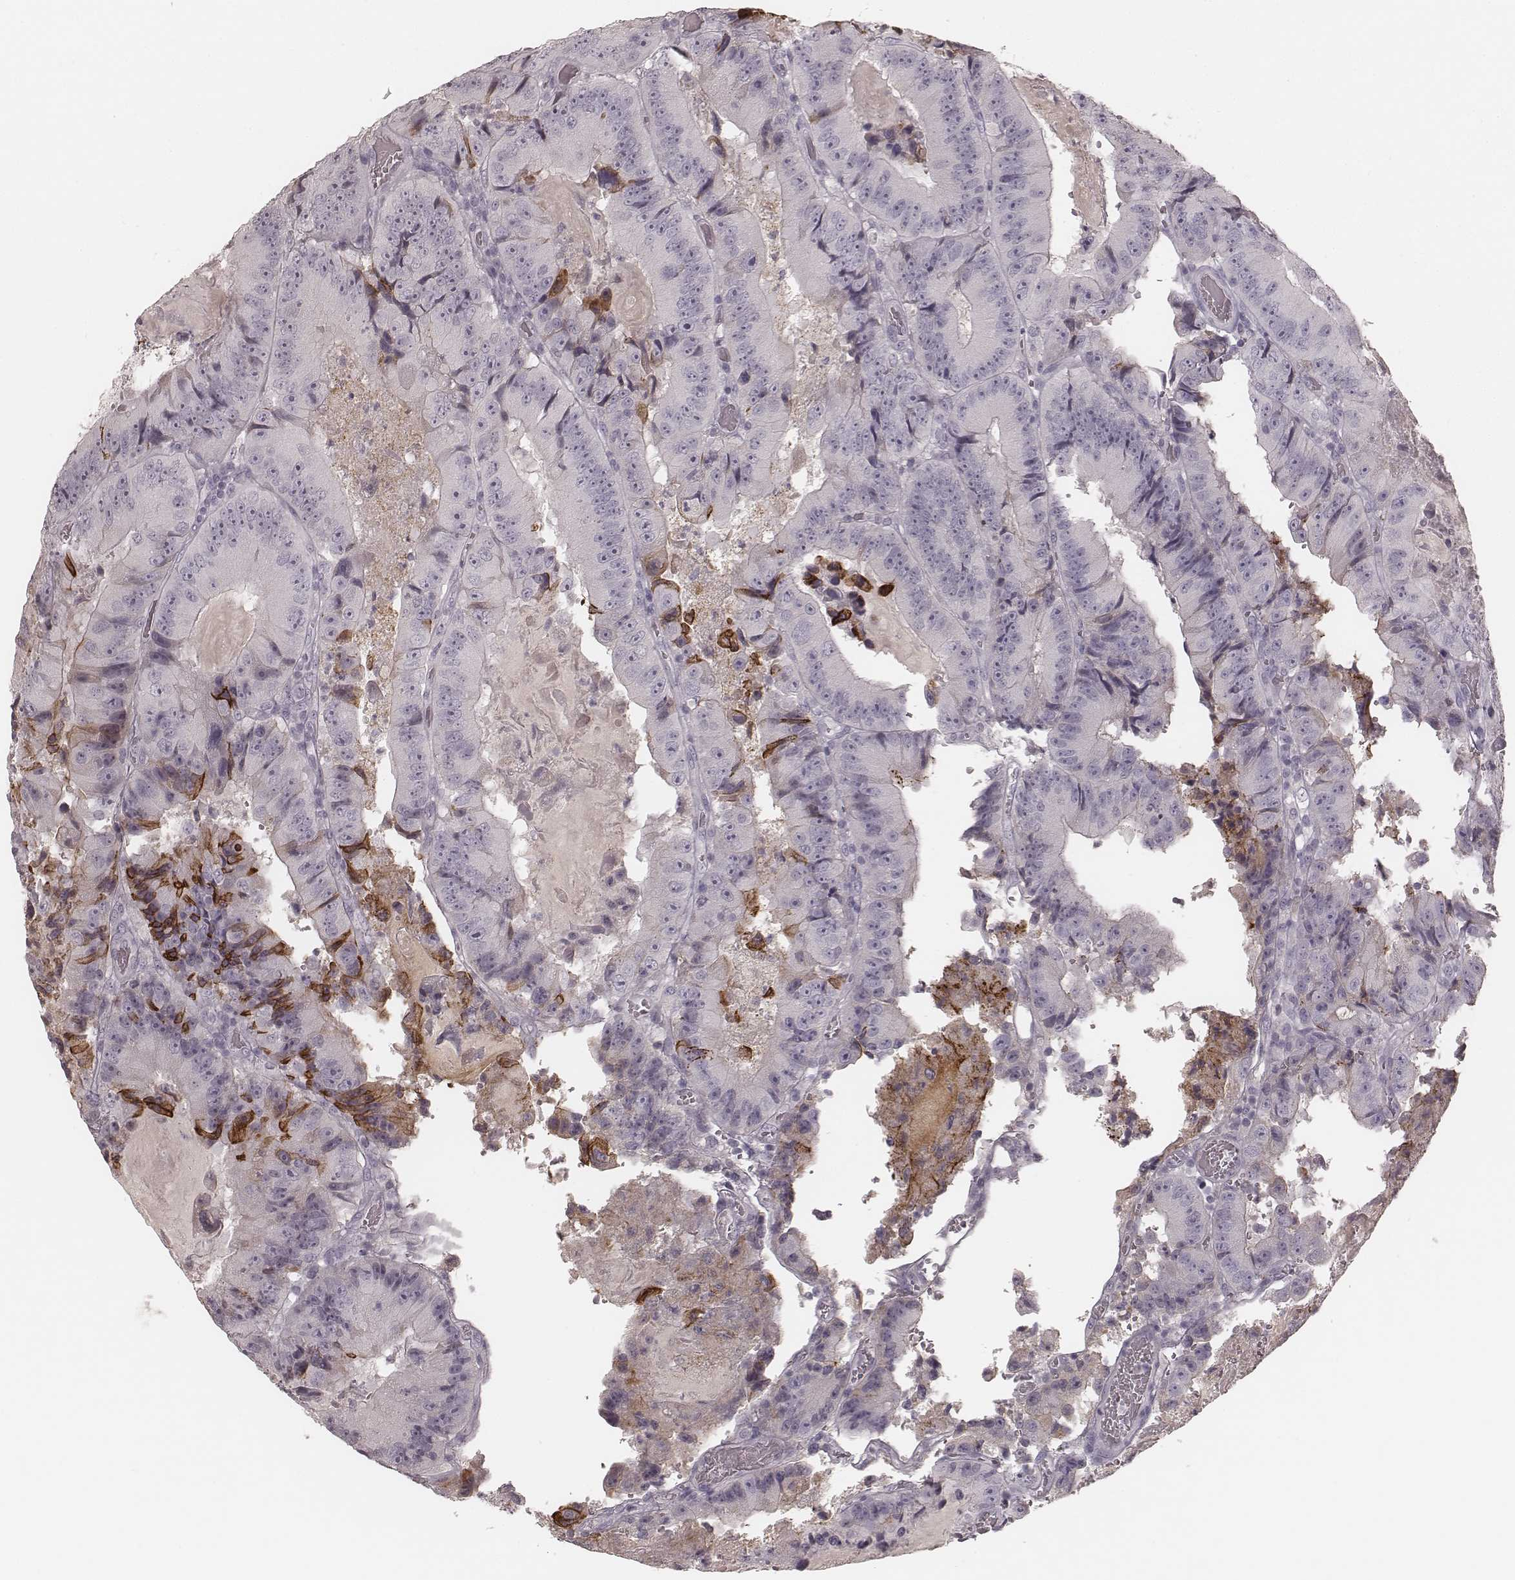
{"staining": {"intensity": "strong", "quantity": "<25%", "location": "cytoplasmic/membranous"}, "tissue": "colorectal cancer", "cell_type": "Tumor cells", "image_type": "cancer", "snomed": [{"axis": "morphology", "description": "Adenocarcinoma, NOS"}, {"axis": "topography", "description": "Colon"}], "caption": "Colorectal cancer tissue reveals strong cytoplasmic/membranous positivity in approximately <25% of tumor cells", "gene": "SMIM24", "patient": {"sex": "female", "age": 86}}